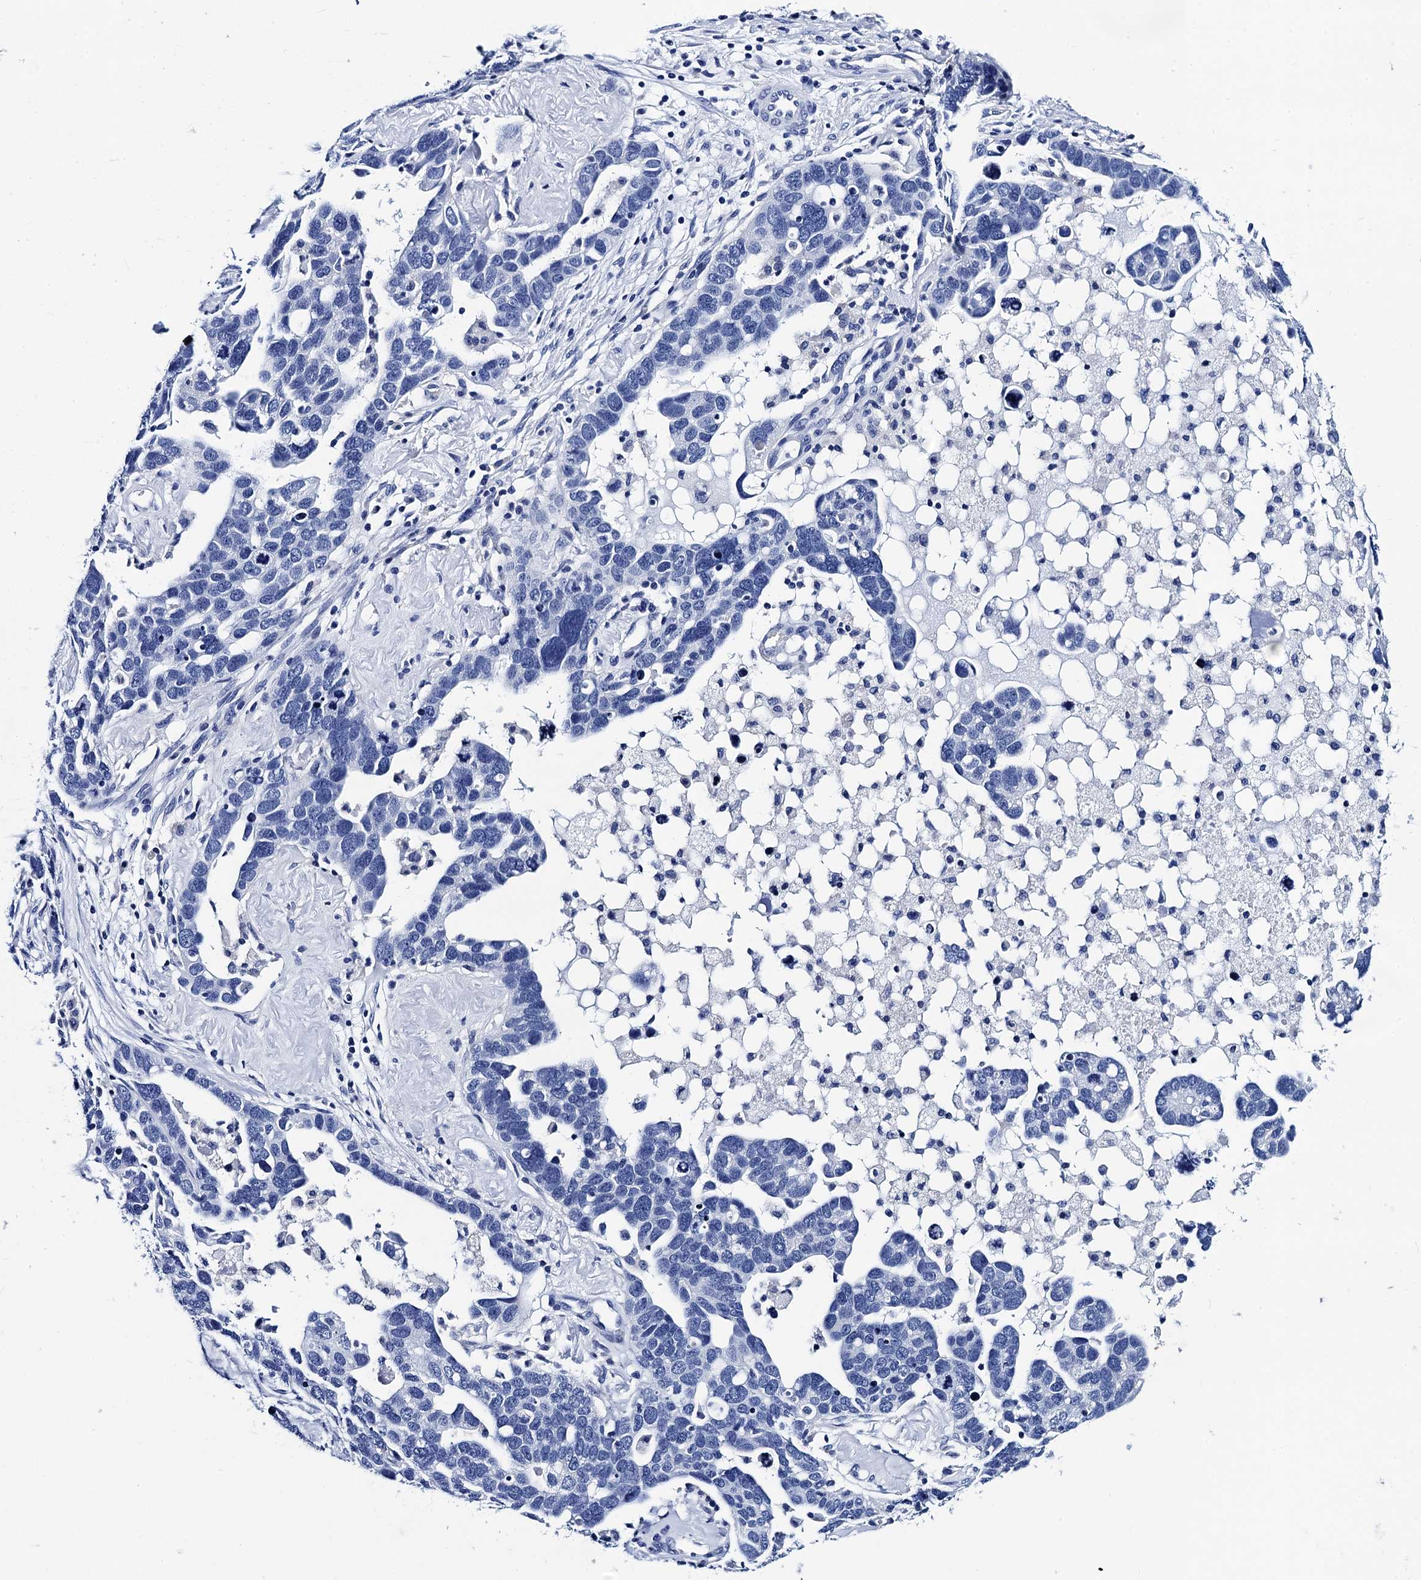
{"staining": {"intensity": "negative", "quantity": "none", "location": "none"}, "tissue": "ovarian cancer", "cell_type": "Tumor cells", "image_type": "cancer", "snomed": [{"axis": "morphology", "description": "Cystadenocarcinoma, serous, NOS"}, {"axis": "topography", "description": "Ovary"}], "caption": "The micrograph reveals no staining of tumor cells in ovarian cancer (serous cystadenocarcinoma). Brightfield microscopy of immunohistochemistry (IHC) stained with DAB (3,3'-diaminobenzidine) (brown) and hematoxylin (blue), captured at high magnification.", "gene": "MYBPC3", "patient": {"sex": "female", "age": 54}}